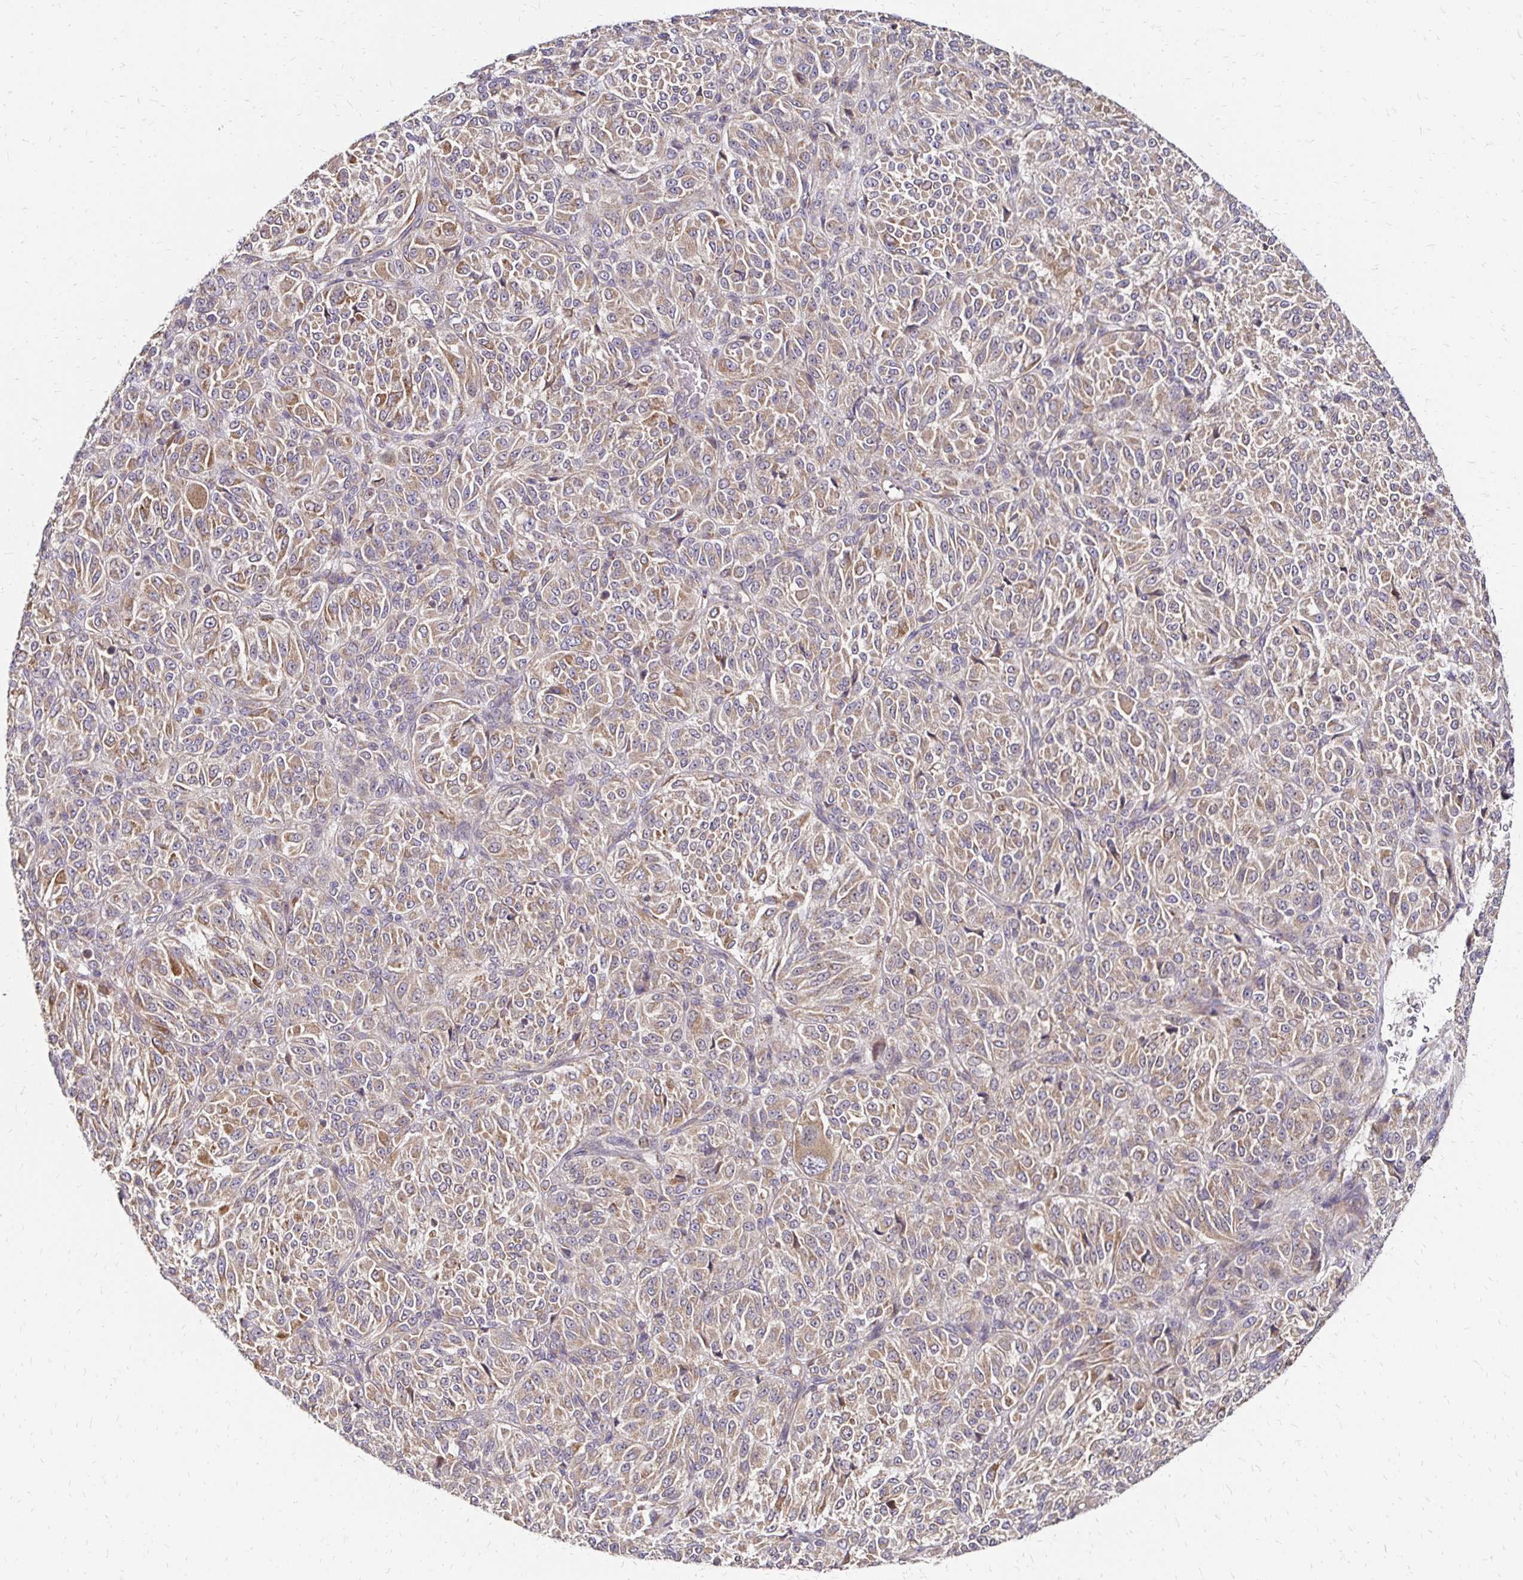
{"staining": {"intensity": "weak", "quantity": ">75%", "location": "cytoplasmic/membranous"}, "tissue": "melanoma", "cell_type": "Tumor cells", "image_type": "cancer", "snomed": [{"axis": "morphology", "description": "Malignant melanoma, Metastatic site"}, {"axis": "topography", "description": "Brain"}], "caption": "Protein staining displays weak cytoplasmic/membranous positivity in approximately >75% of tumor cells in malignant melanoma (metastatic site). Immunohistochemistry (ihc) stains the protein of interest in brown and the nuclei are stained blue.", "gene": "ZW10", "patient": {"sex": "female", "age": 56}}